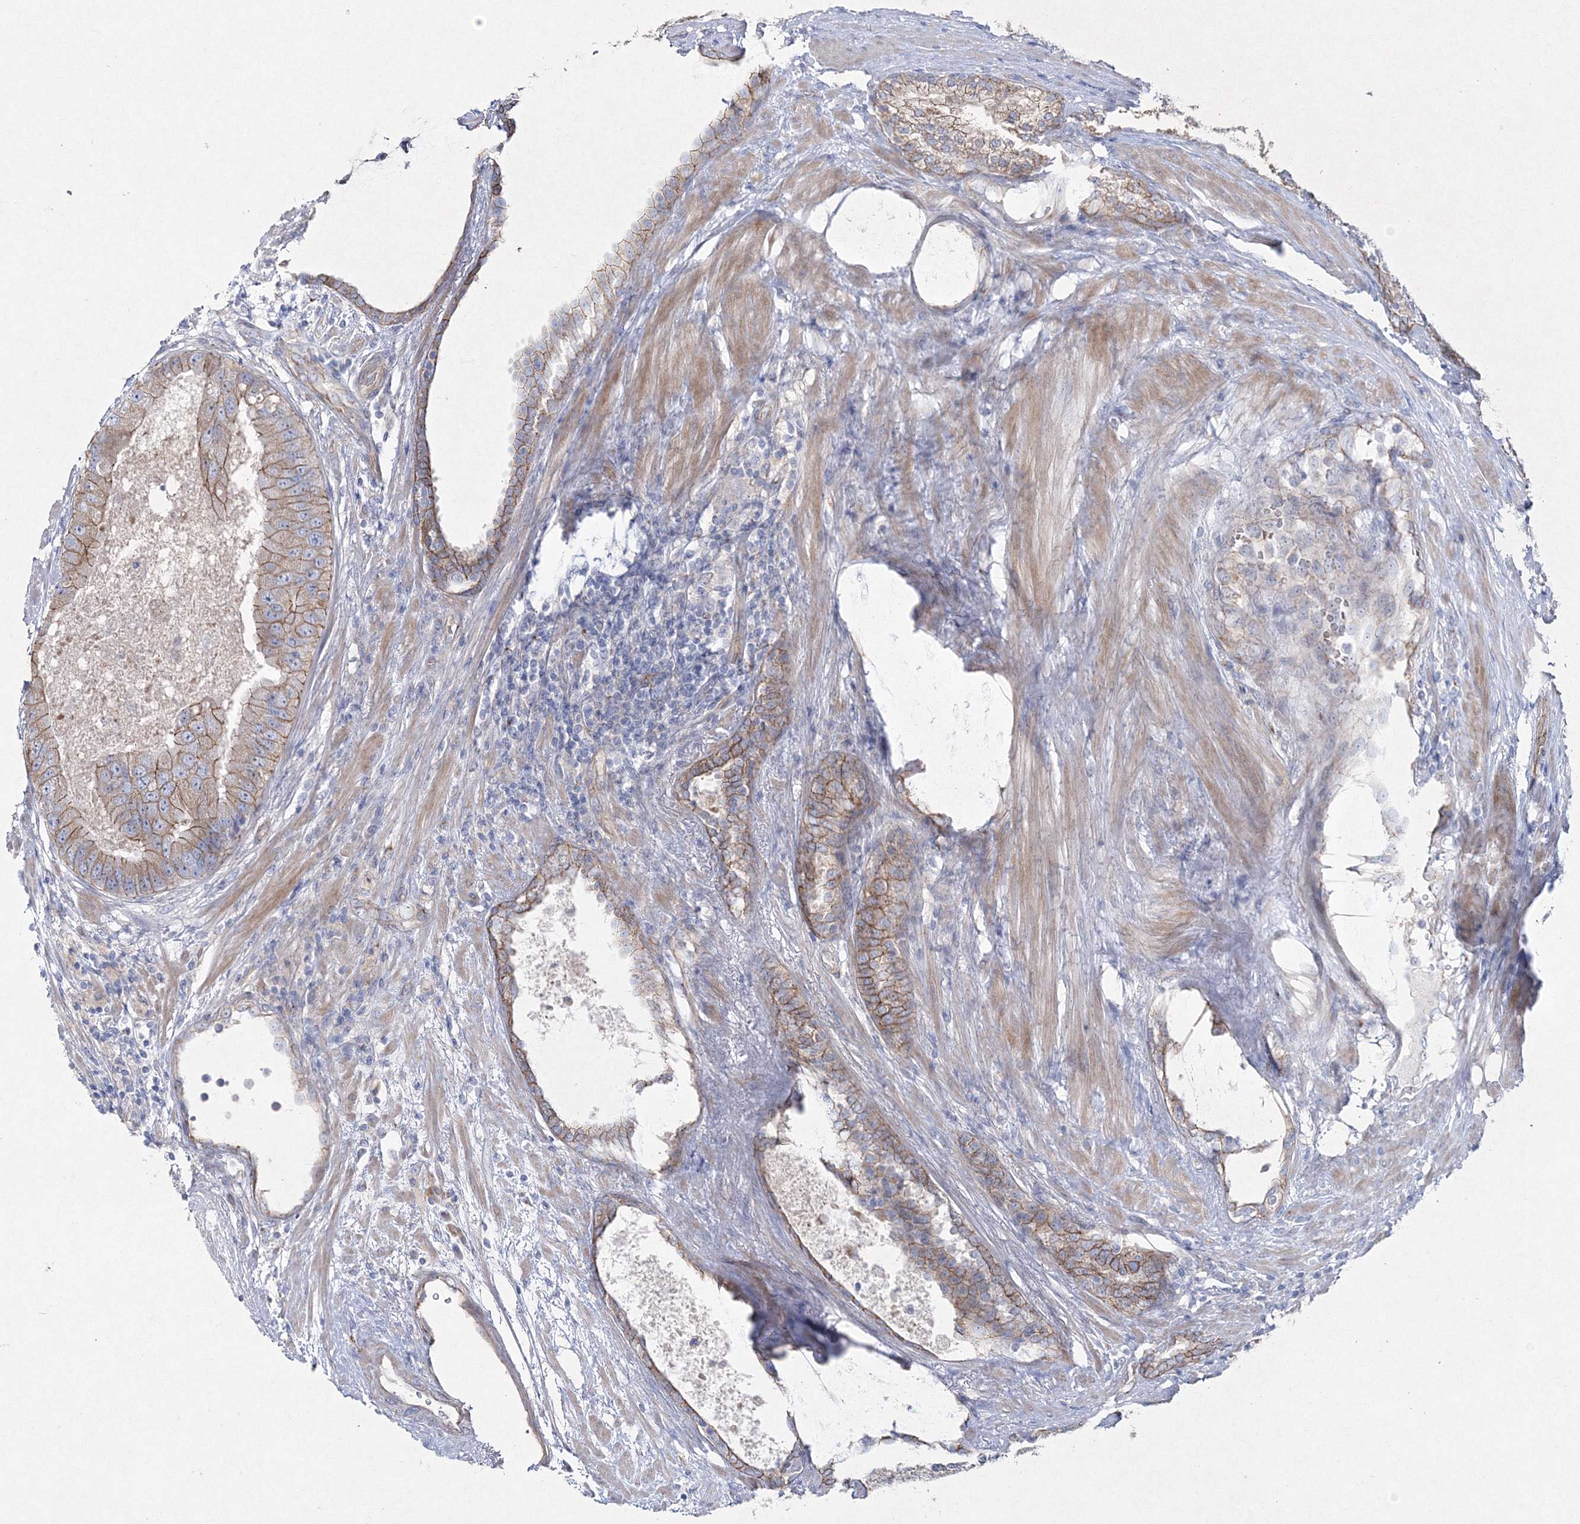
{"staining": {"intensity": "moderate", "quantity": ">75%", "location": "cytoplasmic/membranous"}, "tissue": "prostate cancer", "cell_type": "Tumor cells", "image_type": "cancer", "snomed": [{"axis": "morphology", "description": "Adenocarcinoma, High grade"}, {"axis": "topography", "description": "Prostate"}], "caption": "Tumor cells reveal medium levels of moderate cytoplasmic/membranous staining in approximately >75% of cells in high-grade adenocarcinoma (prostate).", "gene": "NAA40", "patient": {"sex": "male", "age": 70}}